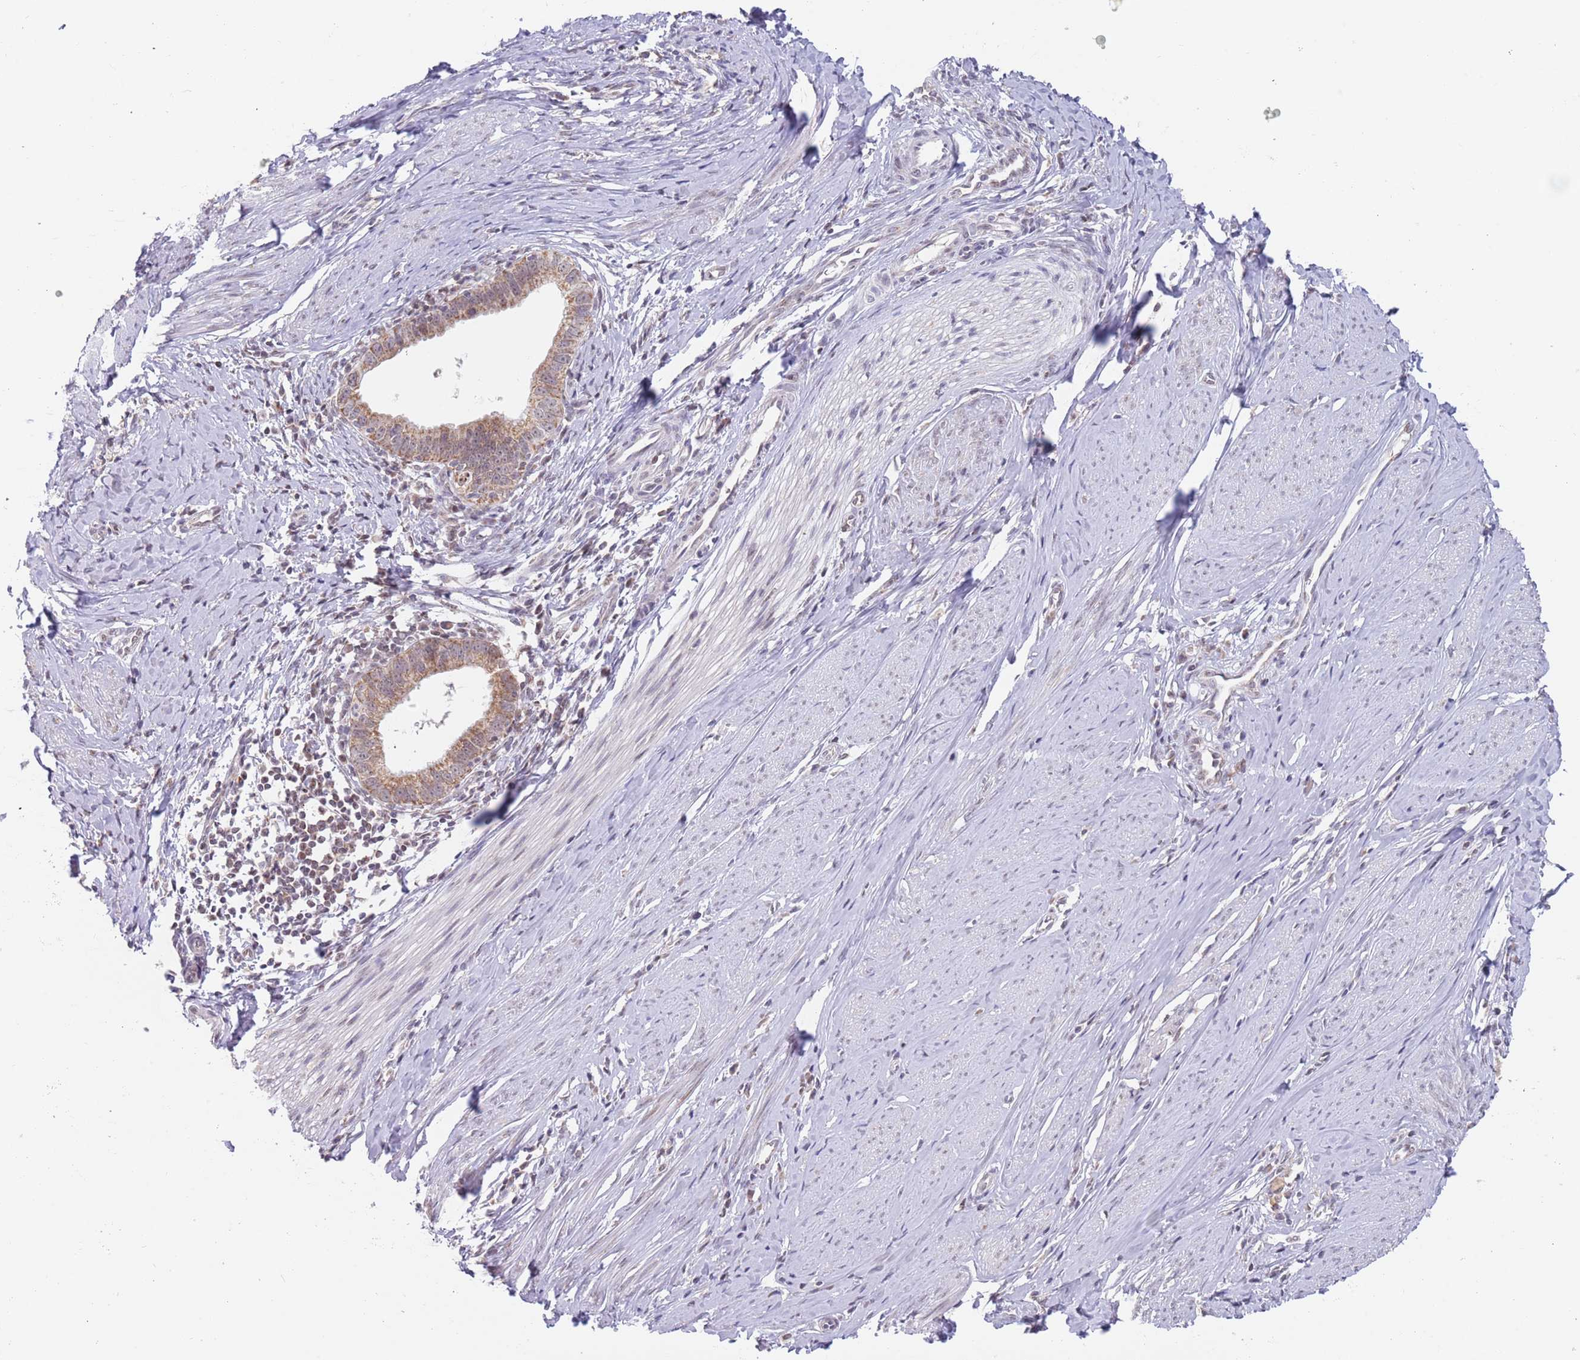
{"staining": {"intensity": "moderate", "quantity": ">75%", "location": "cytoplasmic/membranous"}, "tissue": "cervical cancer", "cell_type": "Tumor cells", "image_type": "cancer", "snomed": [{"axis": "morphology", "description": "Adenocarcinoma, NOS"}, {"axis": "topography", "description": "Cervix"}], "caption": "Cervical cancer stained with DAB immunohistochemistry demonstrates medium levels of moderate cytoplasmic/membranous staining in about >75% of tumor cells. Using DAB (brown) and hematoxylin (blue) stains, captured at high magnification using brightfield microscopy.", "gene": "TIMM13", "patient": {"sex": "female", "age": 36}}